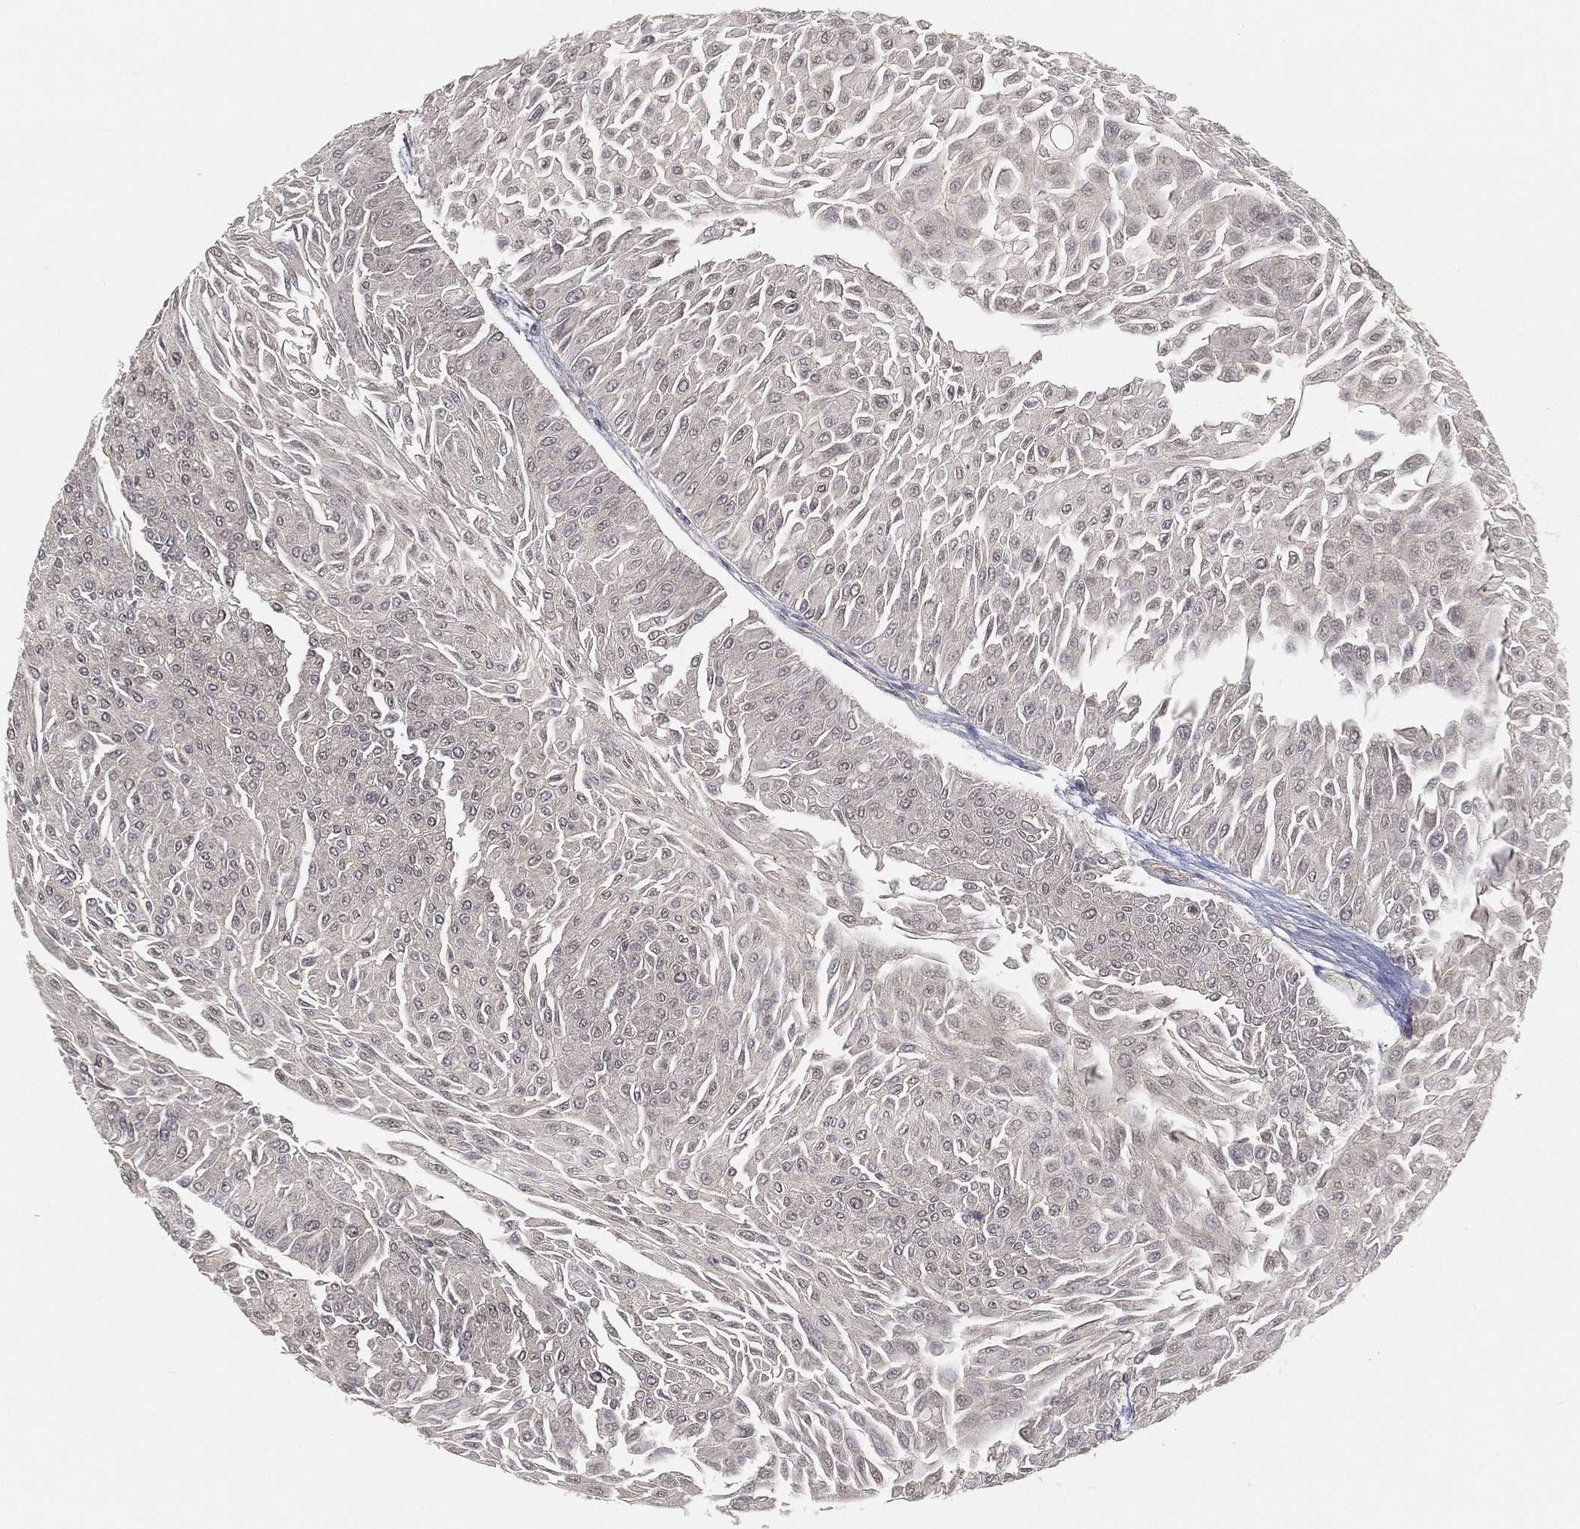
{"staining": {"intensity": "negative", "quantity": "none", "location": "none"}, "tissue": "urothelial cancer", "cell_type": "Tumor cells", "image_type": "cancer", "snomed": [{"axis": "morphology", "description": "Urothelial carcinoma, Low grade"}, {"axis": "topography", "description": "Urinary bladder"}], "caption": "Immunohistochemistry photomicrograph of neoplastic tissue: urothelial cancer stained with DAB displays no significant protein expression in tumor cells.", "gene": "MAPK1", "patient": {"sex": "male", "age": 67}}